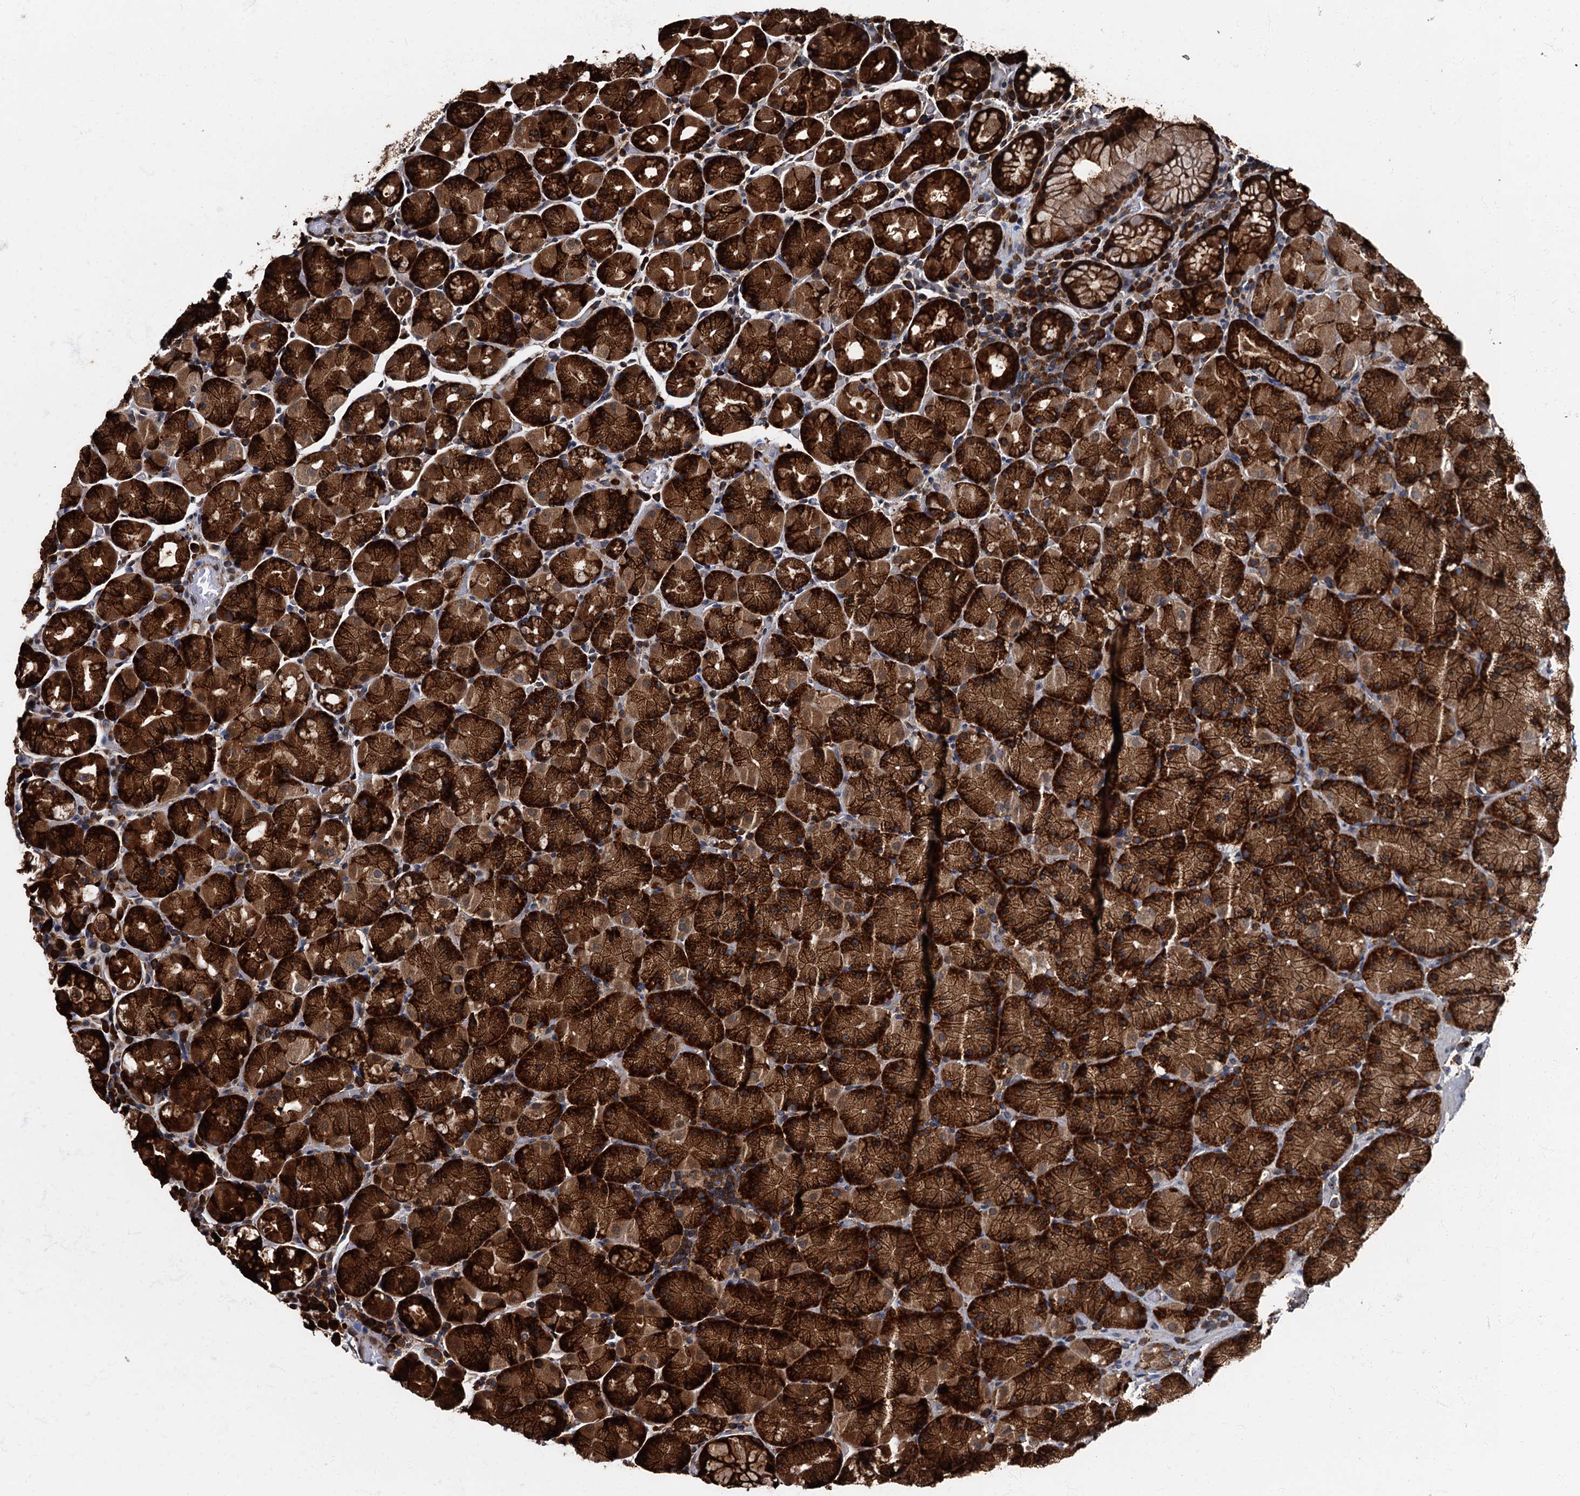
{"staining": {"intensity": "strong", "quantity": ">75%", "location": "cytoplasmic/membranous"}, "tissue": "stomach", "cell_type": "Glandular cells", "image_type": "normal", "snomed": [{"axis": "morphology", "description": "Normal tissue, NOS"}, {"axis": "topography", "description": "Stomach, upper"}, {"axis": "topography", "description": "Stomach, lower"}], "caption": "The photomicrograph exhibits a brown stain indicating the presence of a protein in the cytoplasmic/membranous of glandular cells in stomach. Nuclei are stained in blue.", "gene": "ATP2C1", "patient": {"sex": "male", "age": 80}}